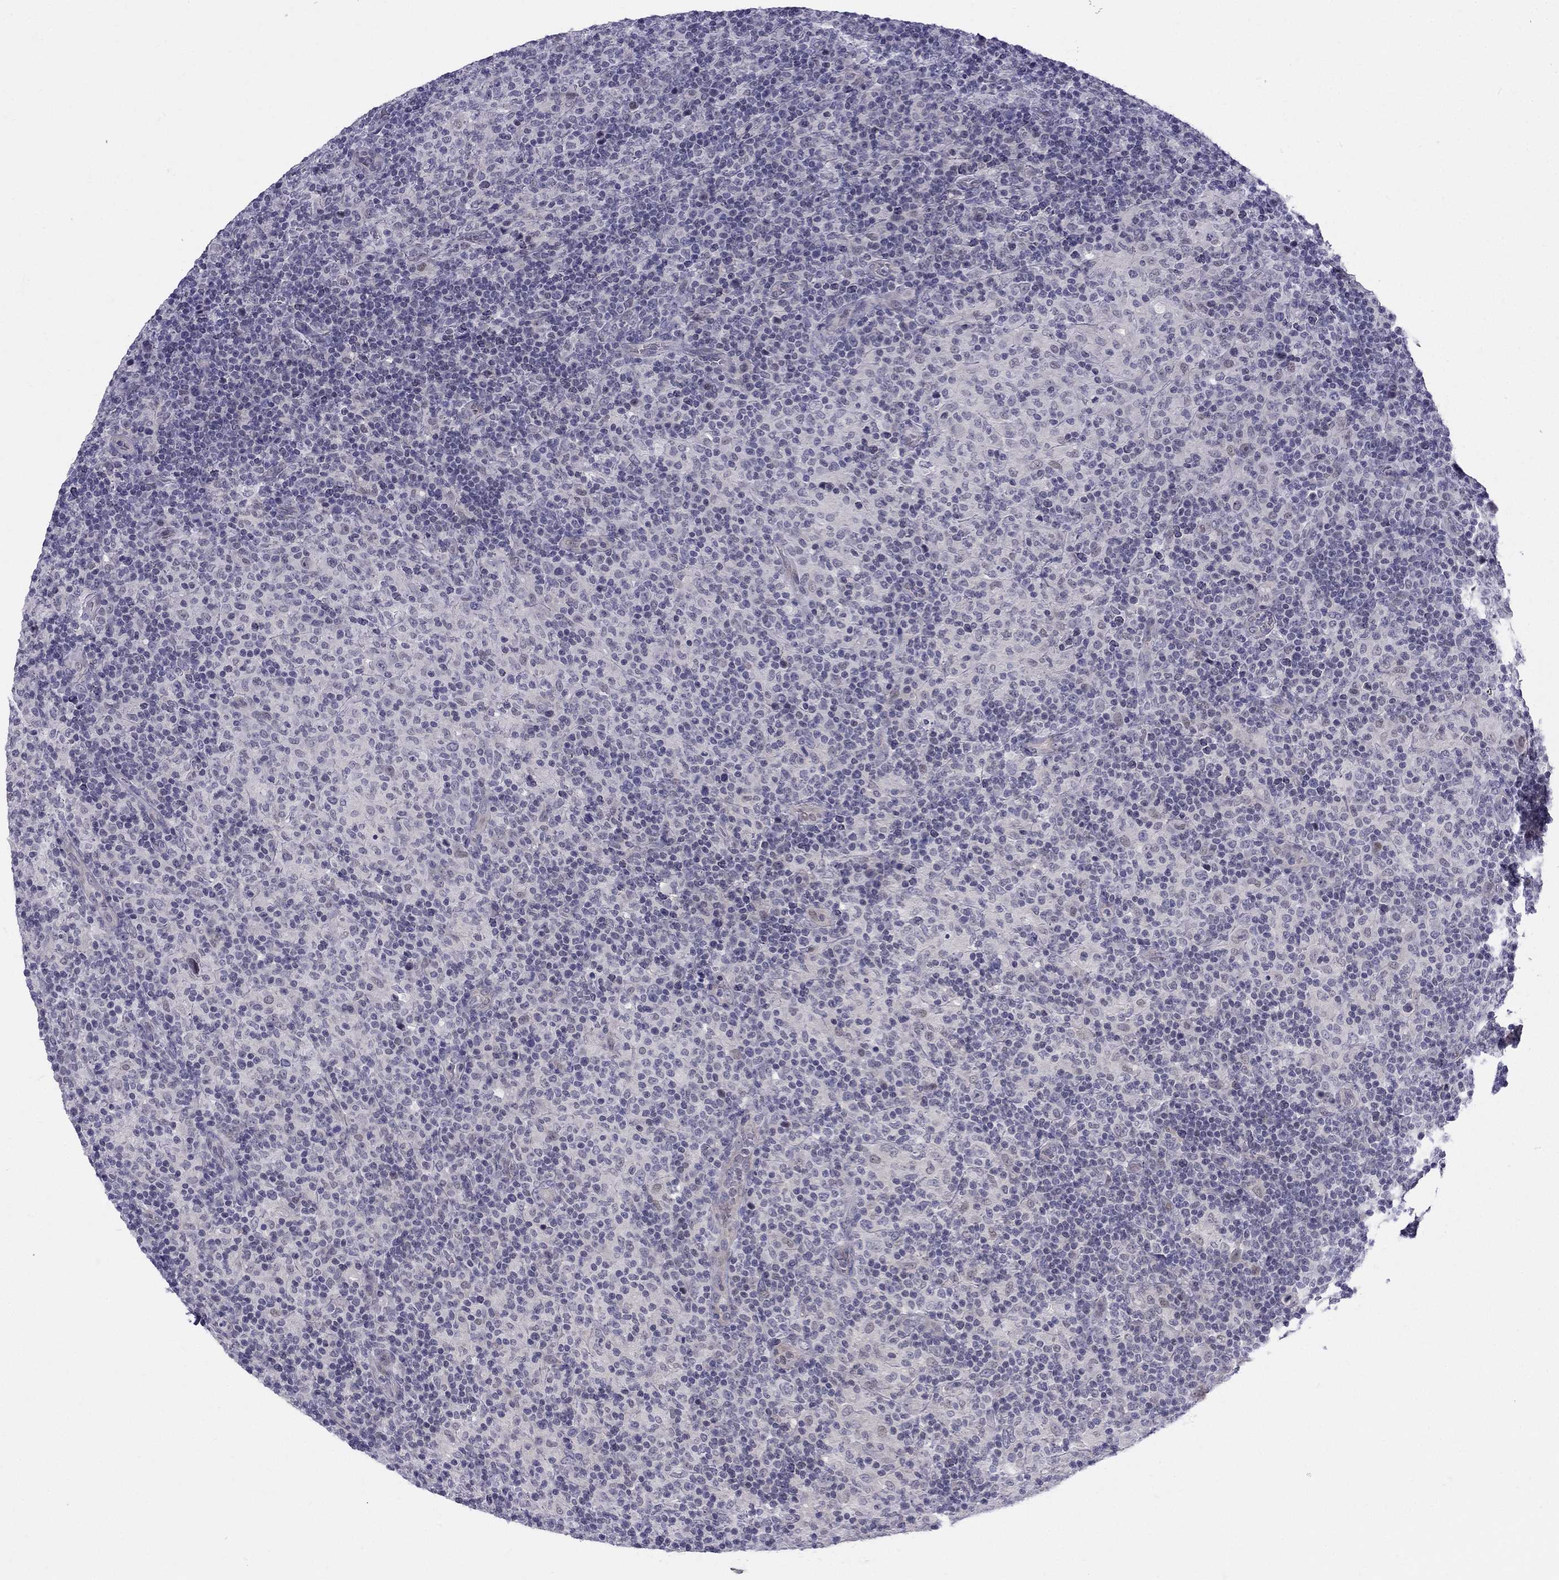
{"staining": {"intensity": "negative", "quantity": "none", "location": "none"}, "tissue": "lymphoma", "cell_type": "Tumor cells", "image_type": "cancer", "snomed": [{"axis": "morphology", "description": "Hodgkin's disease, NOS"}, {"axis": "topography", "description": "Lymph node"}], "caption": "Tumor cells are negative for protein expression in human lymphoma.", "gene": "BAG5", "patient": {"sex": "male", "age": 70}}